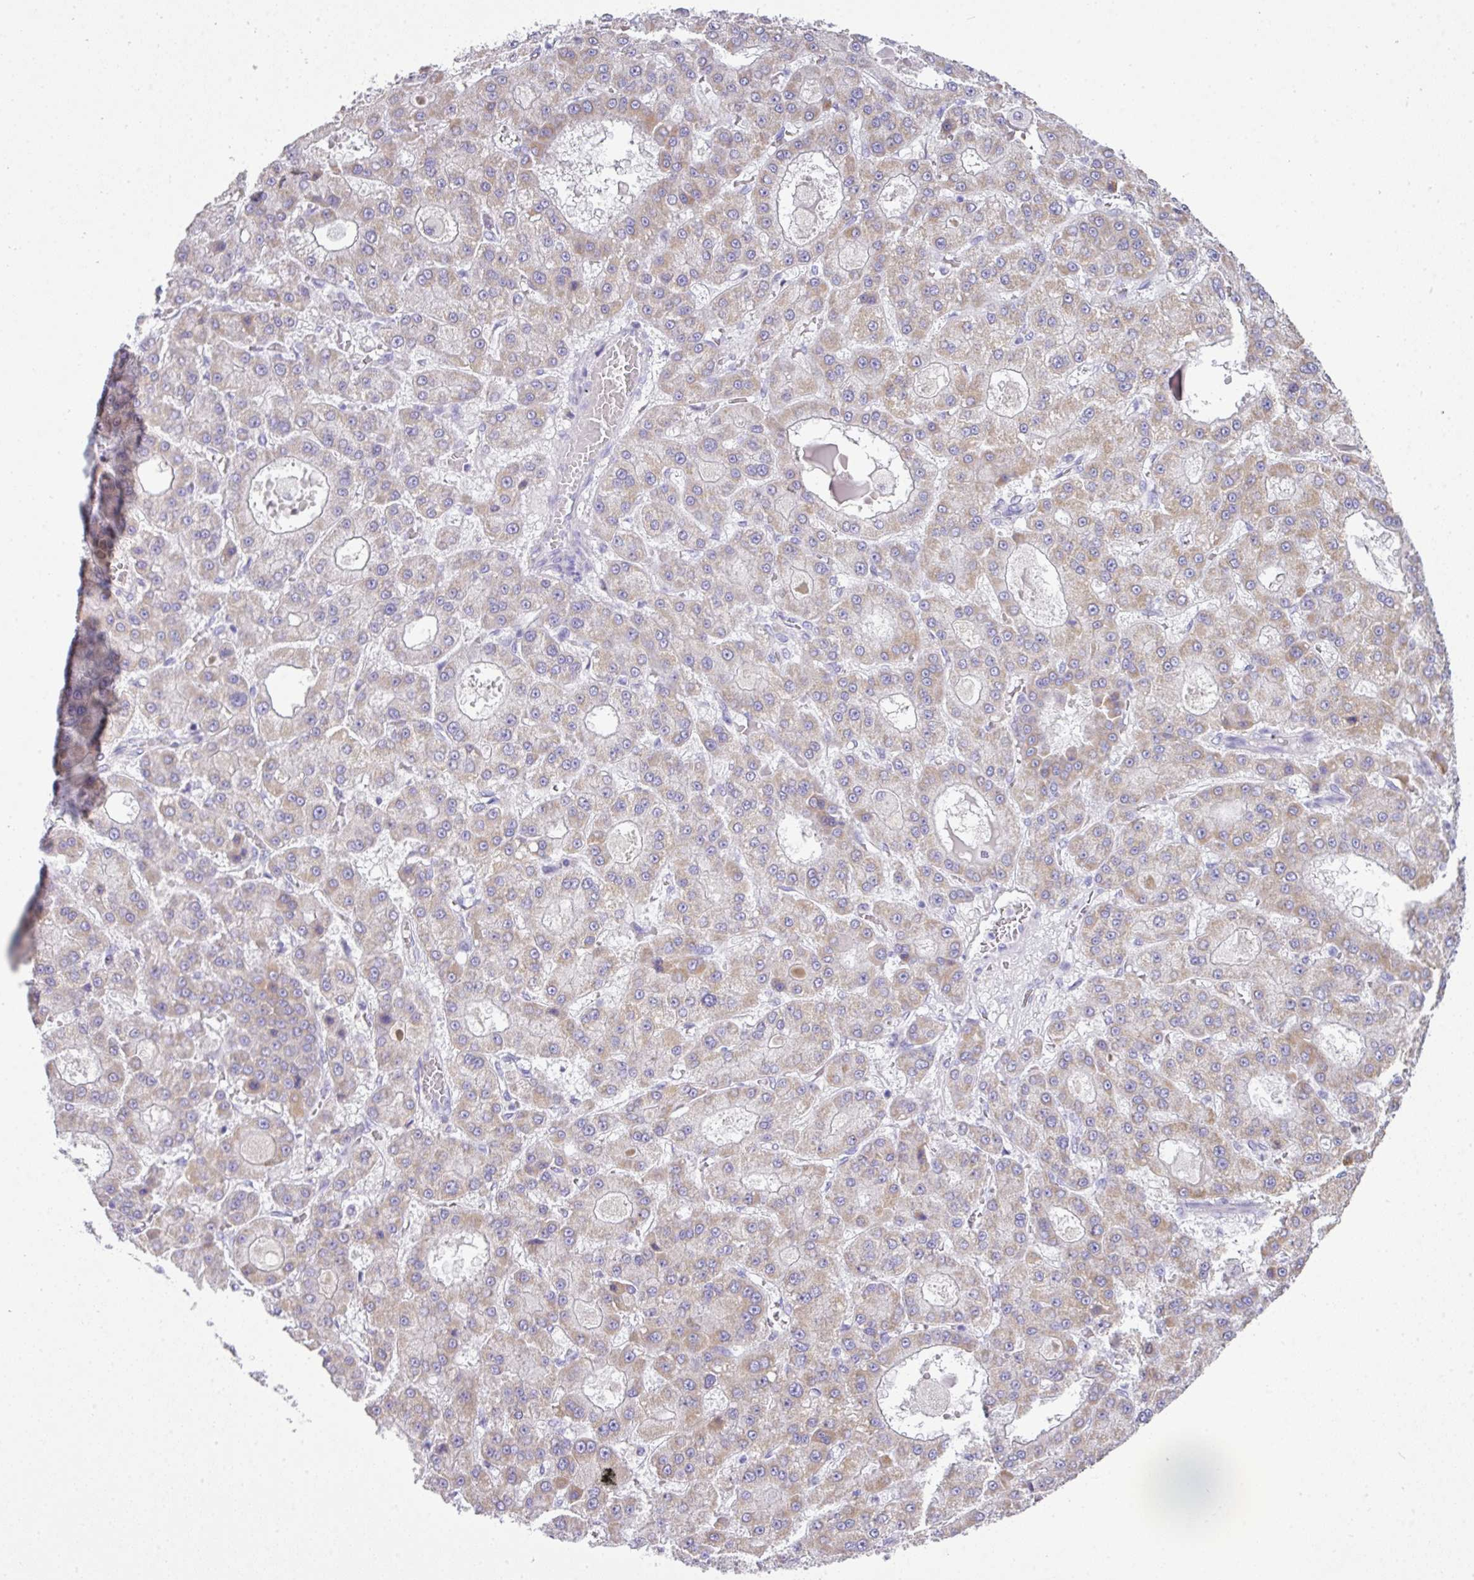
{"staining": {"intensity": "weak", "quantity": "25%-75%", "location": "cytoplasmic/membranous"}, "tissue": "liver cancer", "cell_type": "Tumor cells", "image_type": "cancer", "snomed": [{"axis": "morphology", "description": "Carcinoma, Hepatocellular, NOS"}, {"axis": "topography", "description": "Liver"}], "caption": "This is an image of immunohistochemistry staining of hepatocellular carcinoma (liver), which shows weak expression in the cytoplasmic/membranous of tumor cells.", "gene": "BCL11A", "patient": {"sex": "male", "age": 70}}